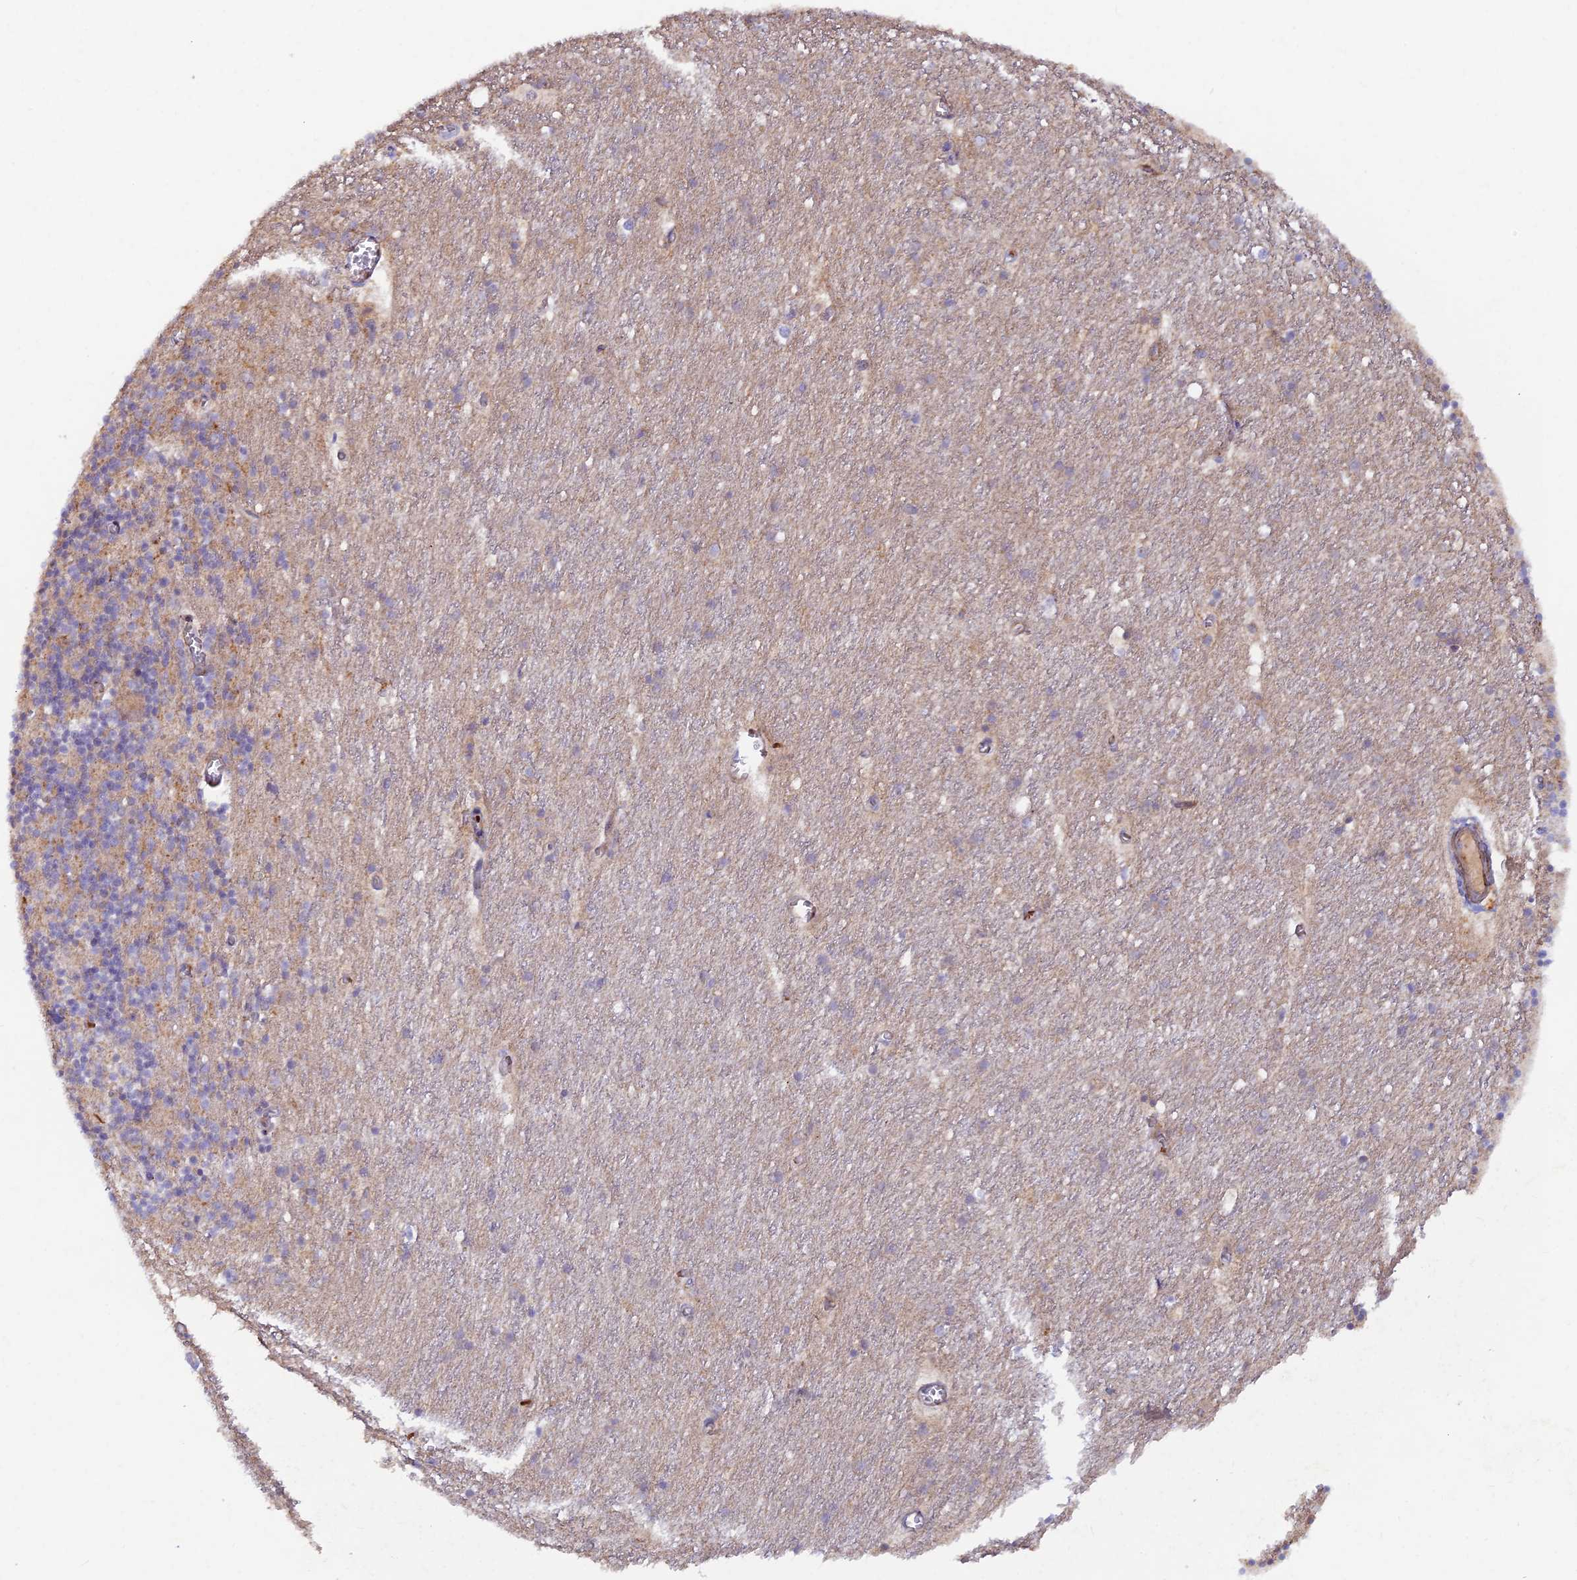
{"staining": {"intensity": "weak", "quantity": "<25%", "location": "cytoplasmic/membranous"}, "tissue": "cerebellum", "cell_type": "Cells in granular layer", "image_type": "normal", "snomed": [{"axis": "morphology", "description": "Normal tissue, NOS"}, {"axis": "topography", "description": "Cerebellum"}], "caption": "Human cerebellum stained for a protein using IHC reveals no expression in cells in granular layer.", "gene": "GMCL1", "patient": {"sex": "male", "age": 54}}